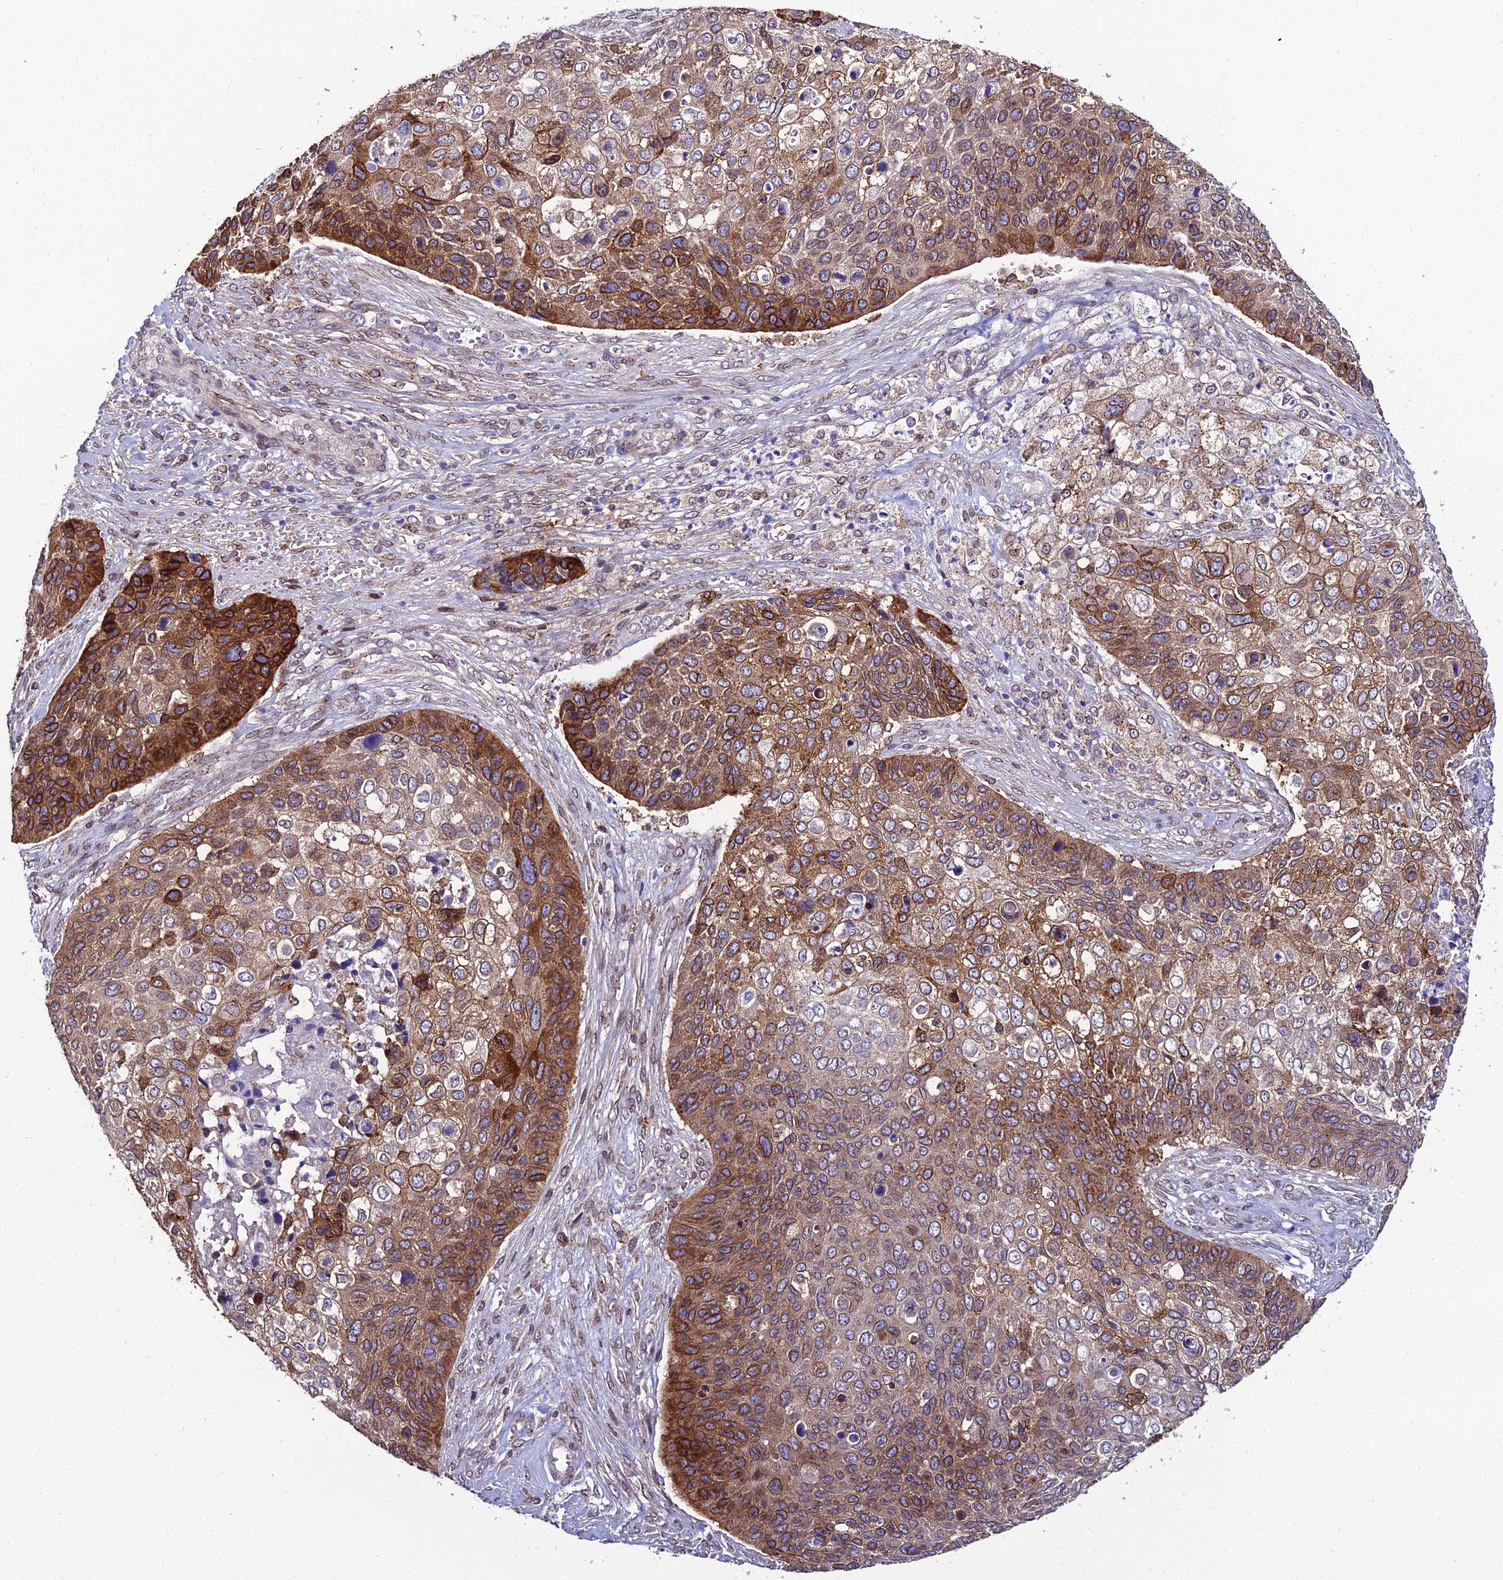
{"staining": {"intensity": "strong", "quantity": "25%-75%", "location": "cytoplasmic/membranous"}, "tissue": "skin cancer", "cell_type": "Tumor cells", "image_type": "cancer", "snomed": [{"axis": "morphology", "description": "Basal cell carcinoma"}, {"axis": "topography", "description": "Skin"}], "caption": "Immunohistochemistry (IHC) of skin basal cell carcinoma displays high levels of strong cytoplasmic/membranous staining in approximately 25%-75% of tumor cells.", "gene": "DDX19A", "patient": {"sex": "female", "age": 74}}